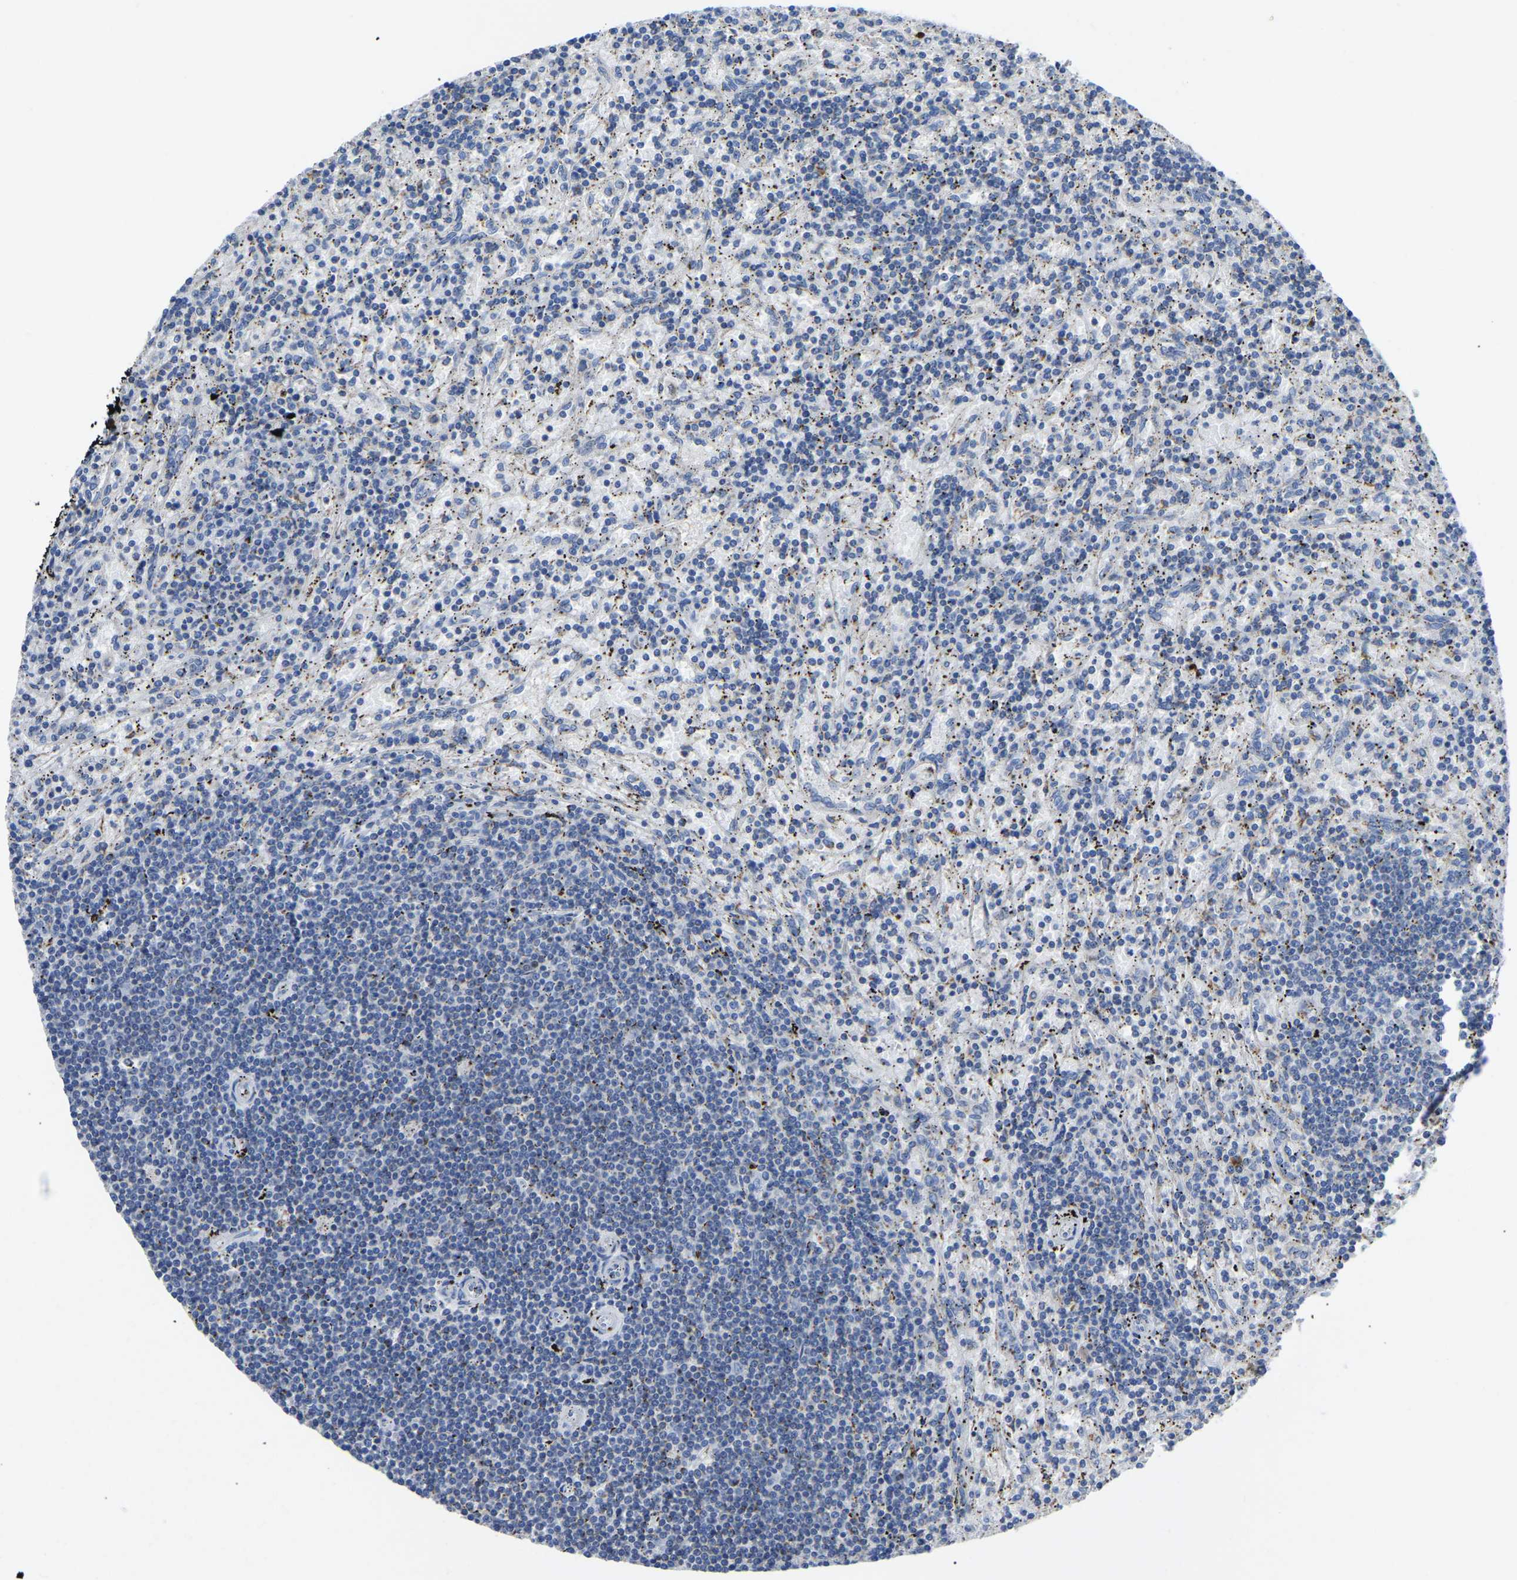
{"staining": {"intensity": "negative", "quantity": "none", "location": "none"}, "tissue": "lymphoma", "cell_type": "Tumor cells", "image_type": "cancer", "snomed": [{"axis": "morphology", "description": "Malignant lymphoma, non-Hodgkin's type, Low grade"}, {"axis": "topography", "description": "Spleen"}], "caption": "IHC histopathology image of human low-grade malignant lymphoma, non-Hodgkin's type stained for a protein (brown), which shows no positivity in tumor cells.", "gene": "ETFA", "patient": {"sex": "male", "age": 76}}